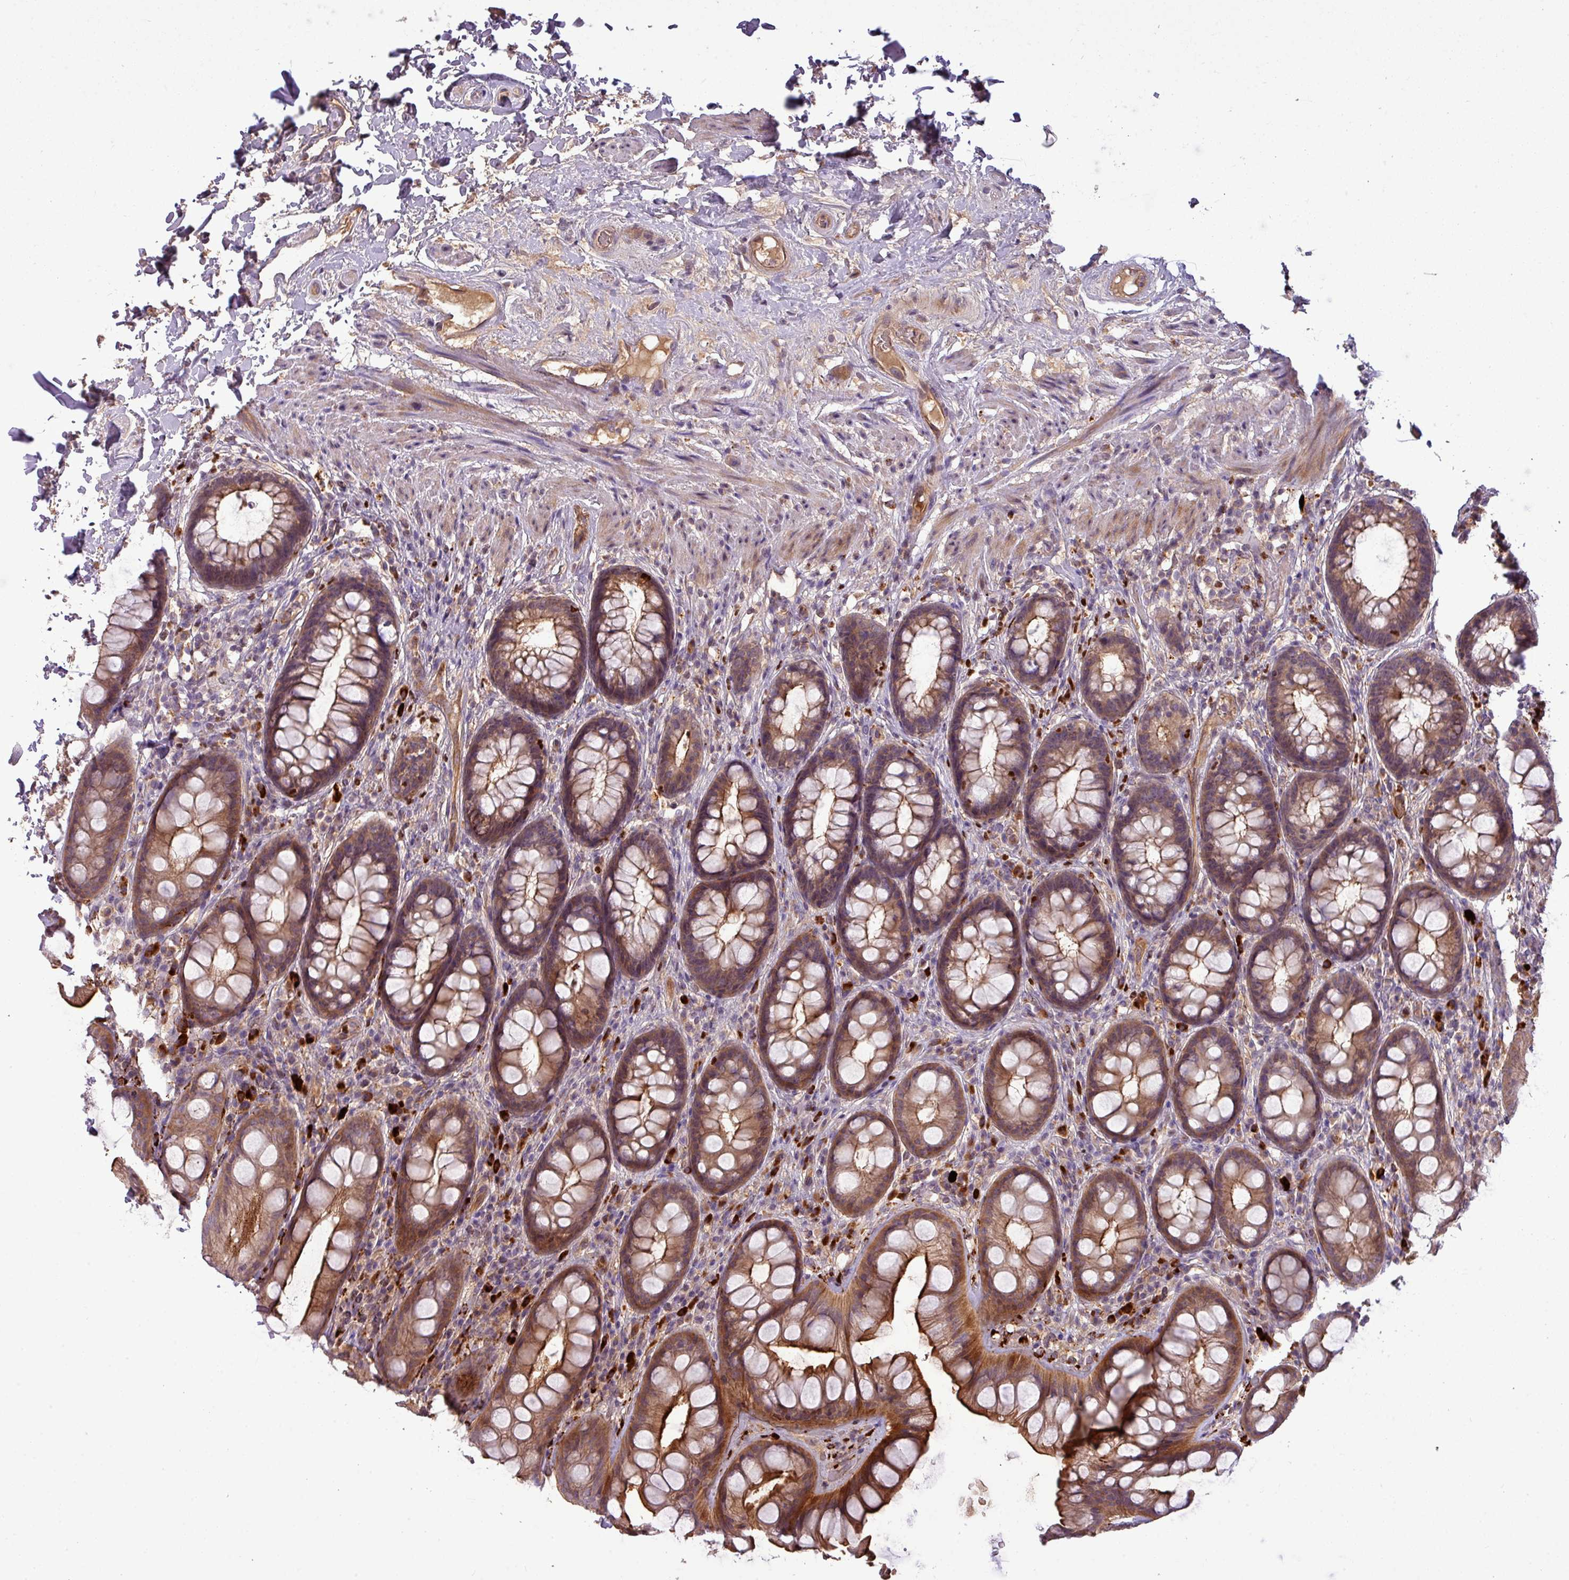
{"staining": {"intensity": "strong", "quantity": ">75%", "location": "cytoplasmic/membranous"}, "tissue": "rectum", "cell_type": "Glandular cells", "image_type": "normal", "snomed": [{"axis": "morphology", "description": "Normal tissue, NOS"}, {"axis": "topography", "description": "Rectum"}], "caption": "Immunohistochemical staining of normal rectum shows strong cytoplasmic/membranous protein expression in approximately >75% of glandular cells. The protein is stained brown, and the nuclei are stained in blue (DAB (3,3'-diaminobenzidine) IHC with brightfield microscopy, high magnification).", "gene": "PAPLN", "patient": {"sex": "male", "age": 74}}